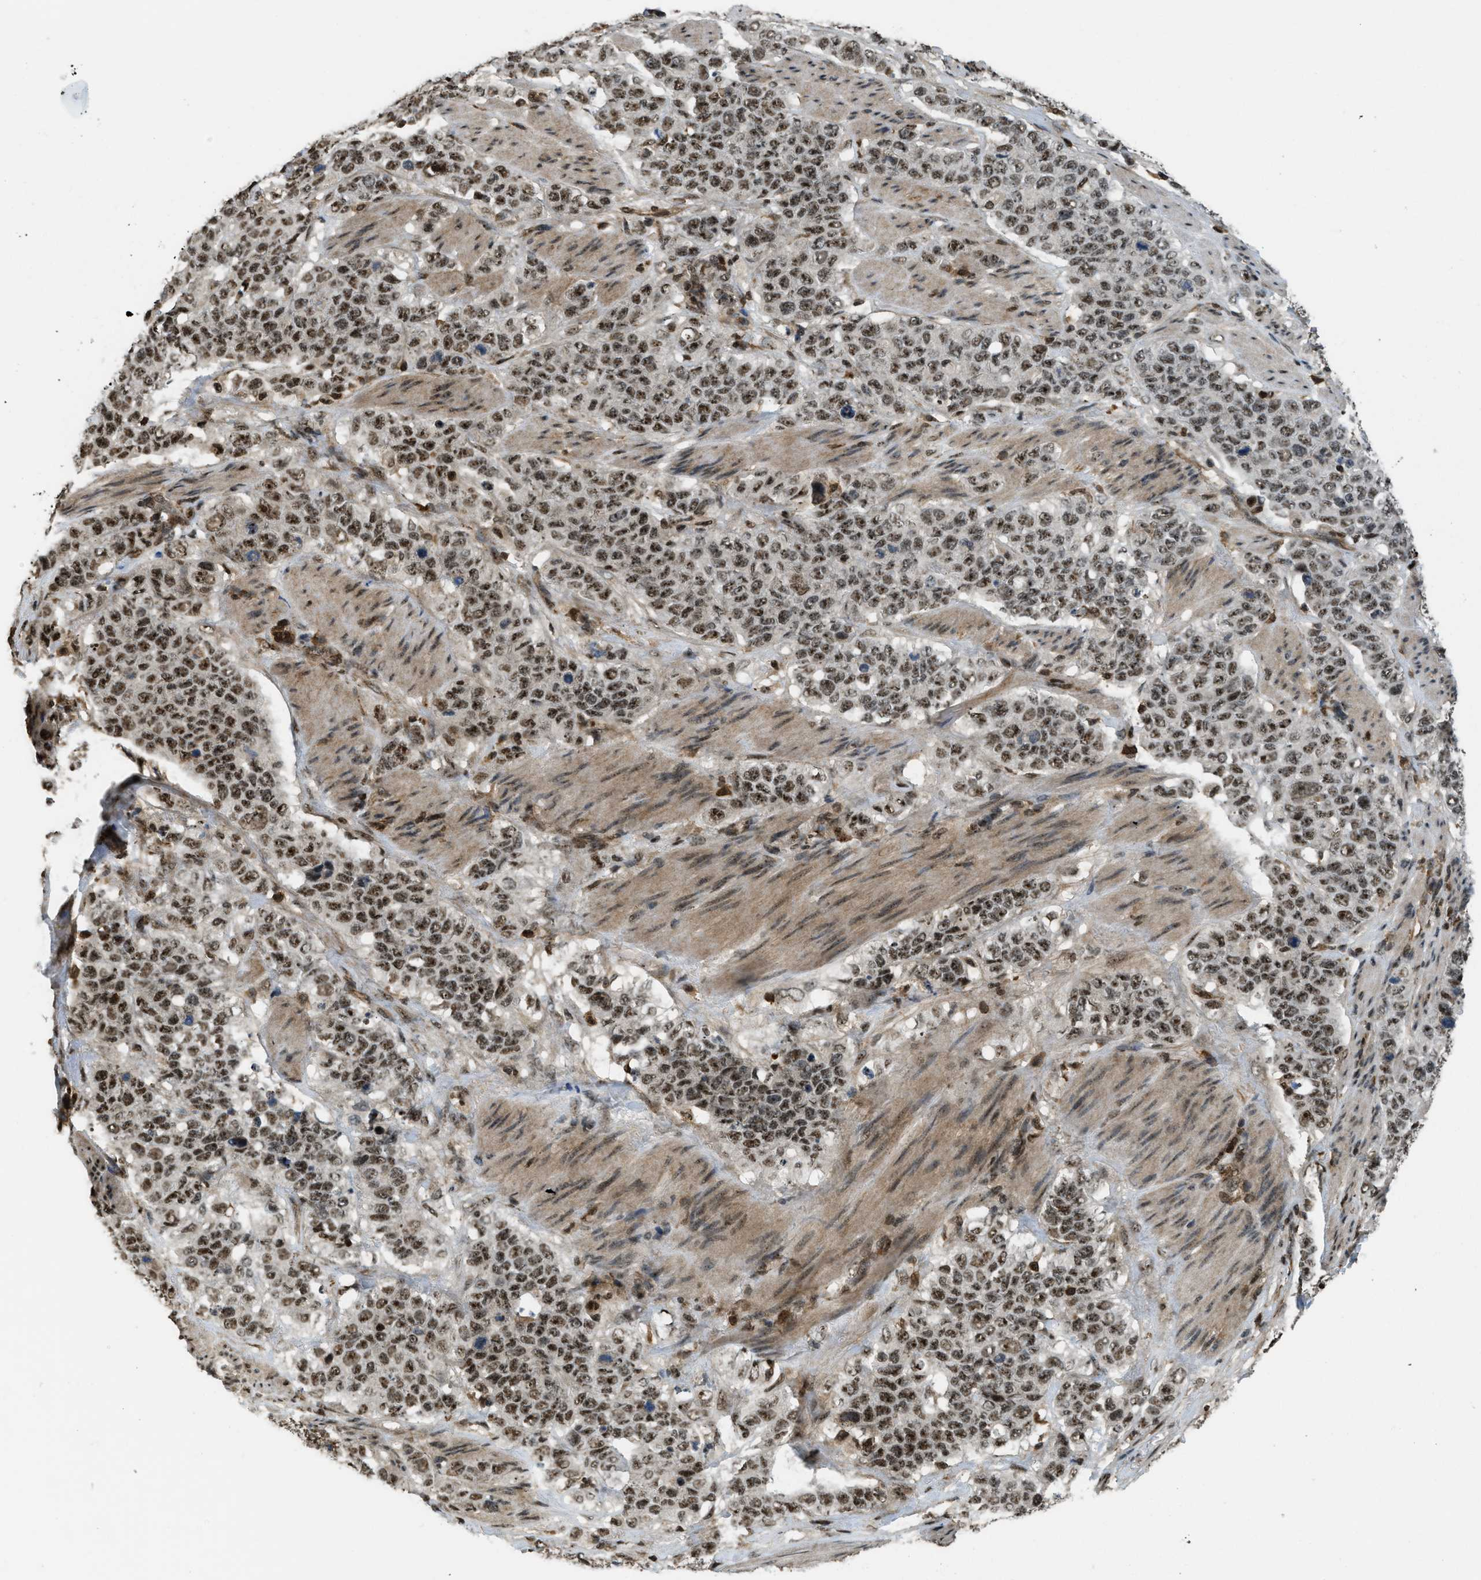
{"staining": {"intensity": "moderate", "quantity": ">75%", "location": "nuclear"}, "tissue": "stomach cancer", "cell_type": "Tumor cells", "image_type": "cancer", "snomed": [{"axis": "morphology", "description": "Adenocarcinoma, NOS"}, {"axis": "topography", "description": "Stomach"}], "caption": "Human stomach cancer (adenocarcinoma) stained with a protein marker reveals moderate staining in tumor cells.", "gene": "E2F1", "patient": {"sex": "male", "age": 48}}